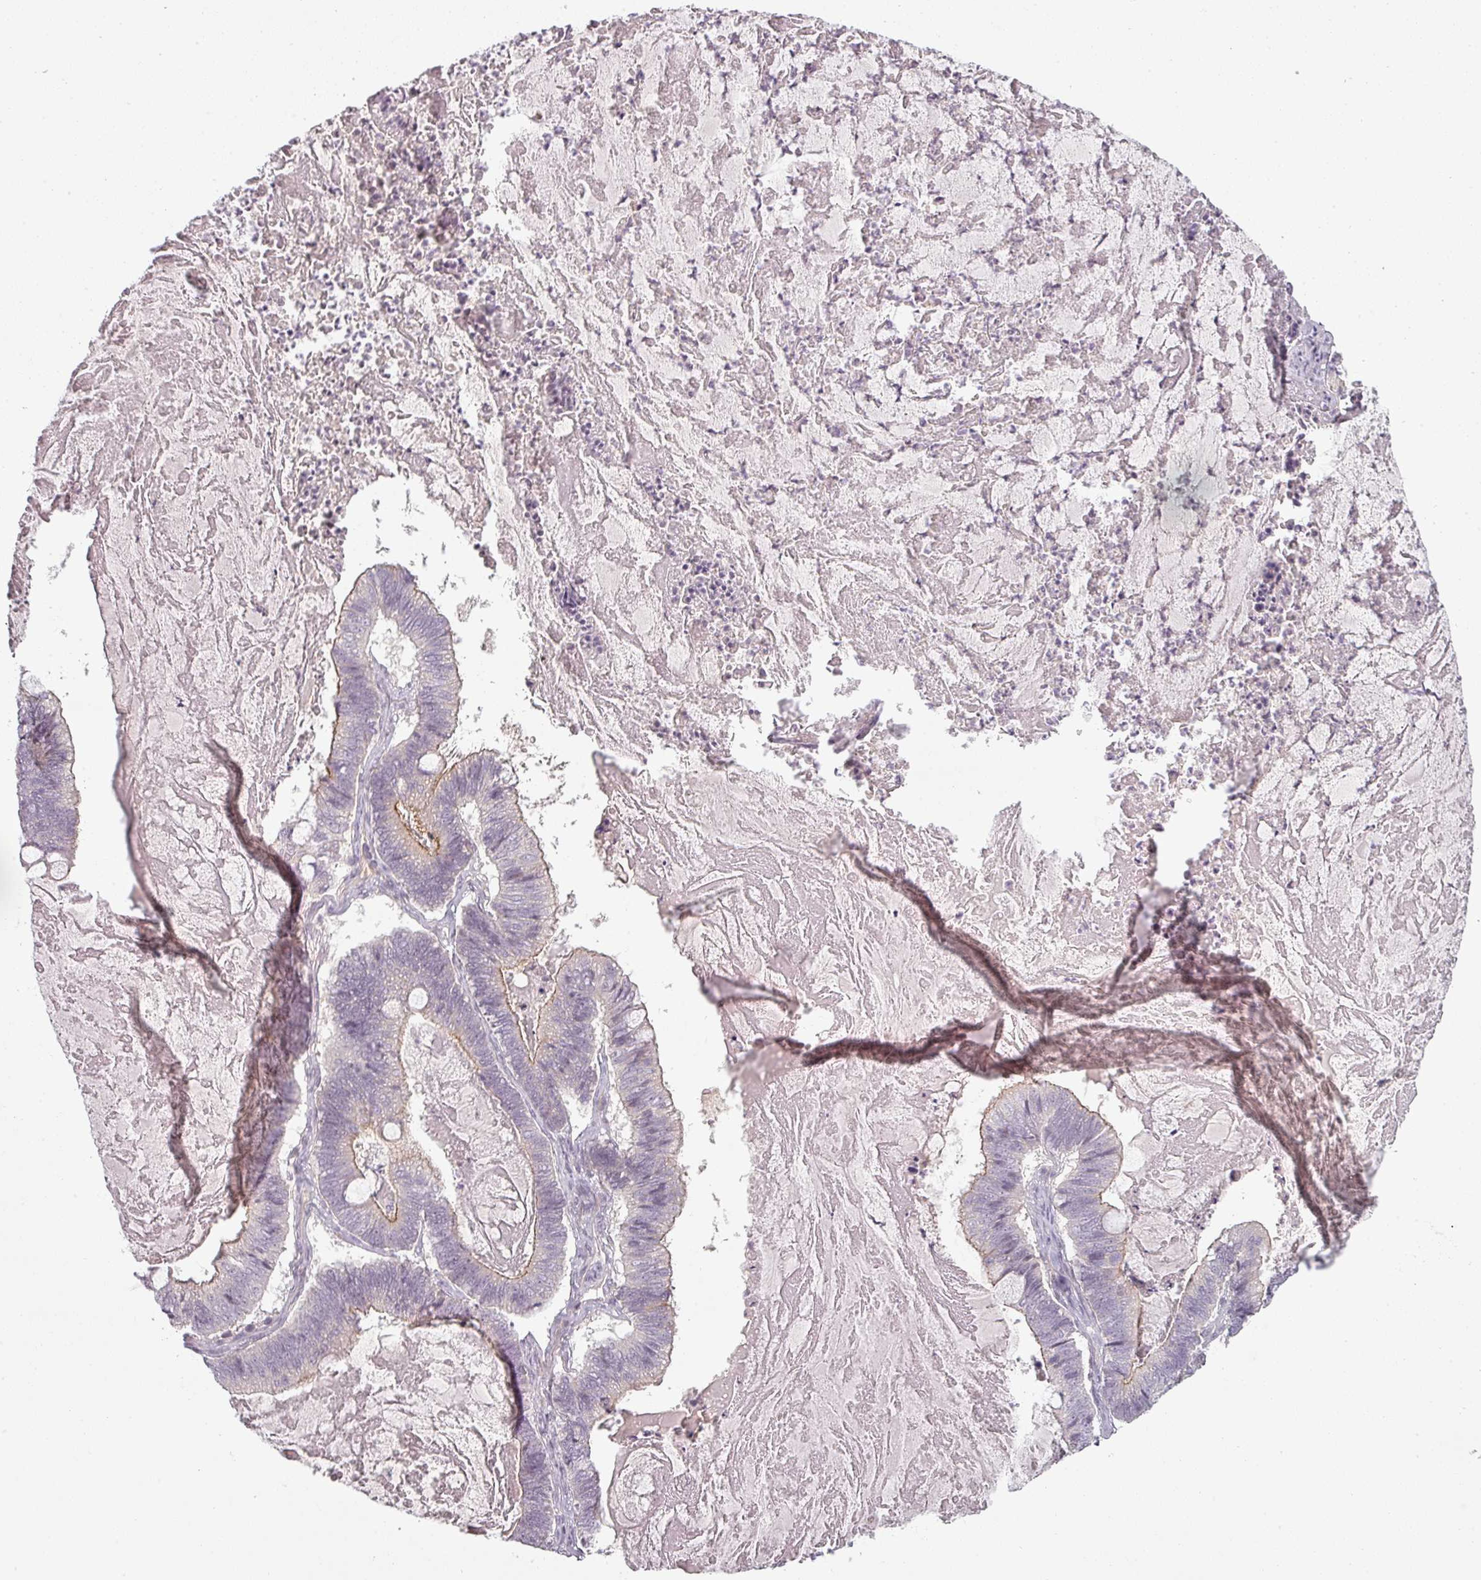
{"staining": {"intensity": "weak", "quantity": "<25%", "location": "cytoplasmic/membranous"}, "tissue": "ovarian cancer", "cell_type": "Tumor cells", "image_type": "cancer", "snomed": [{"axis": "morphology", "description": "Cystadenocarcinoma, mucinous, NOS"}, {"axis": "topography", "description": "Ovary"}], "caption": "Image shows no protein staining in tumor cells of mucinous cystadenocarcinoma (ovarian) tissue.", "gene": "SLC16A9", "patient": {"sex": "female", "age": 61}}